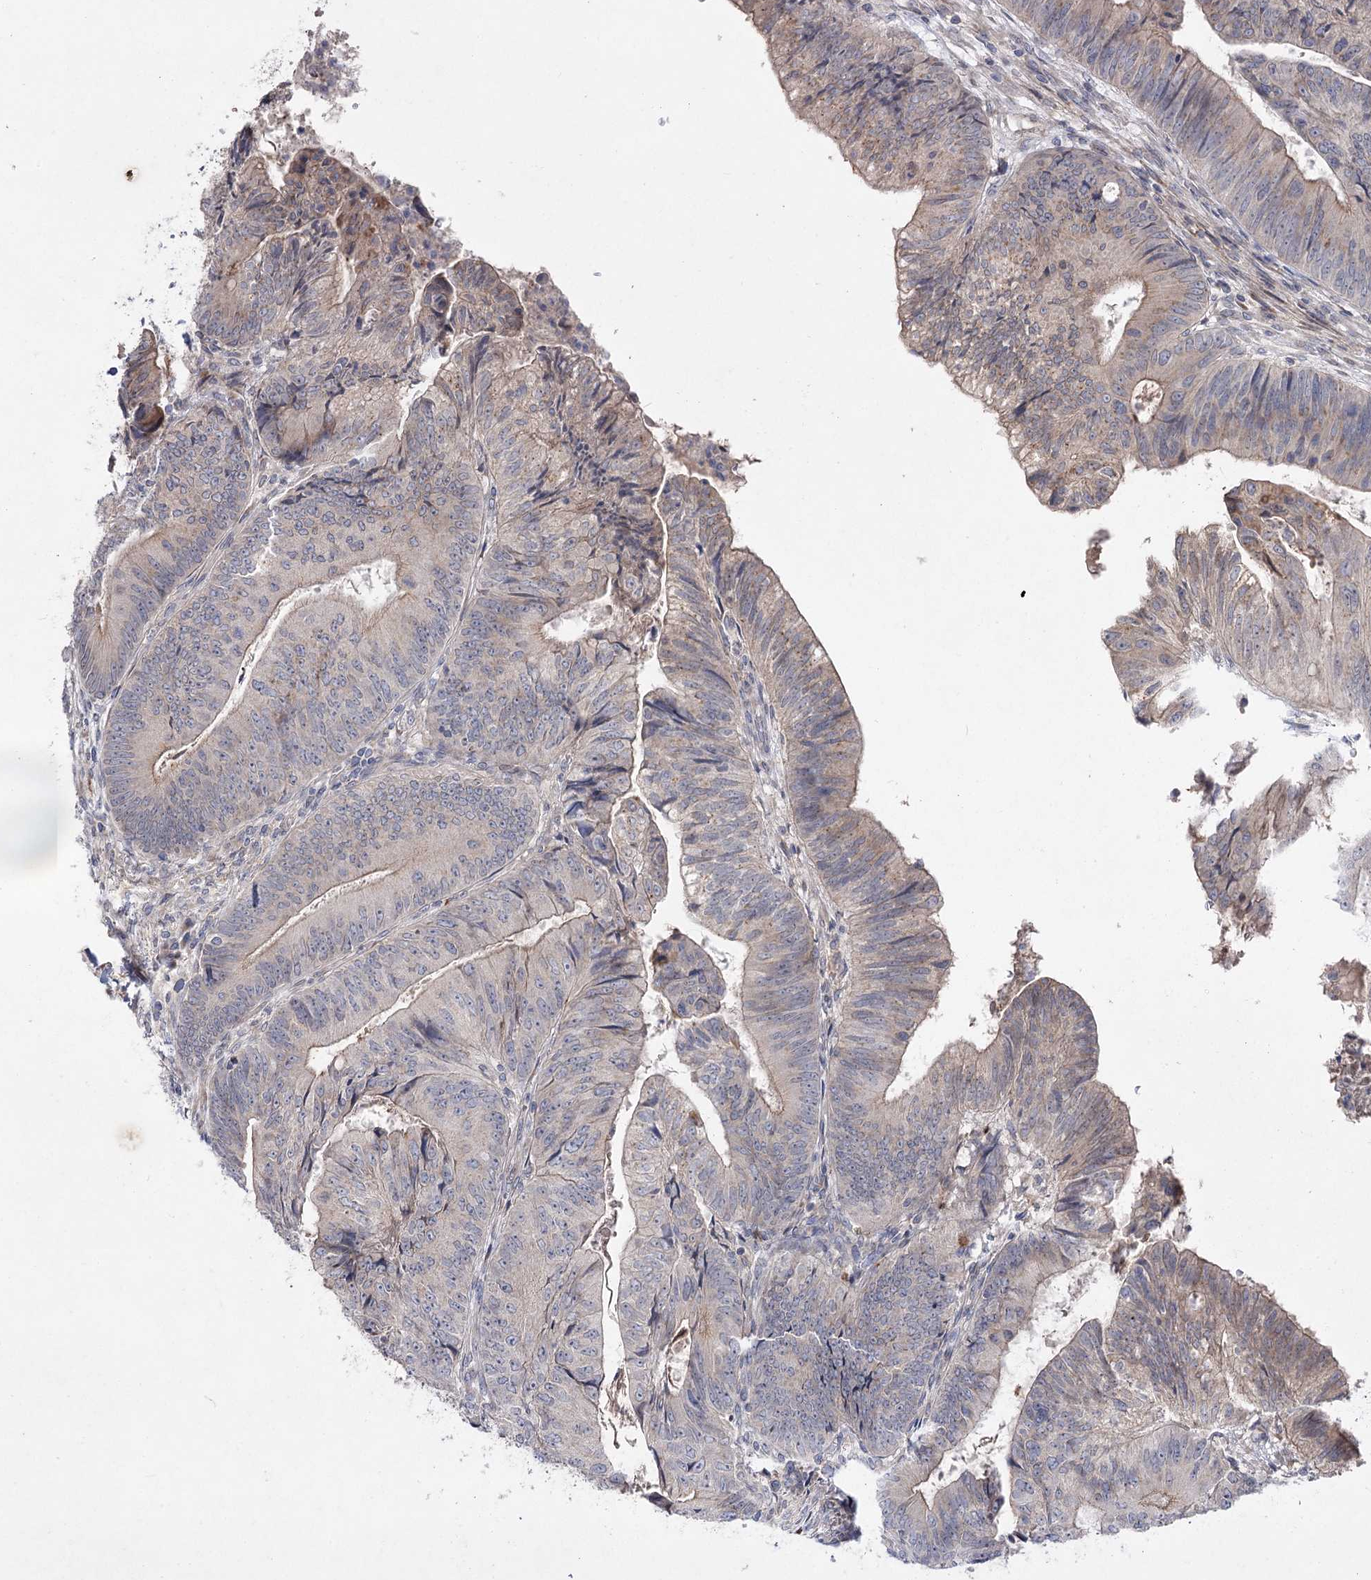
{"staining": {"intensity": "weak", "quantity": "25%-75%", "location": "cytoplasmic/membranous"}, "tissue": "colorectal cancer", "cell_type": "Tumor cells", "image_type": "cancer", "snomed": [{"axis": "morphology", "description": "Adenocarcinoma, NOS"}, {"axis": "topography", "description": "Colon"}], "caption": "Adenocarcinoma (colorectal) stained with a protein marker demonstrates weak staining in tumor cells.", "gene": "SH3BP5L", "patient": {"sex": "female", "age": 67}}